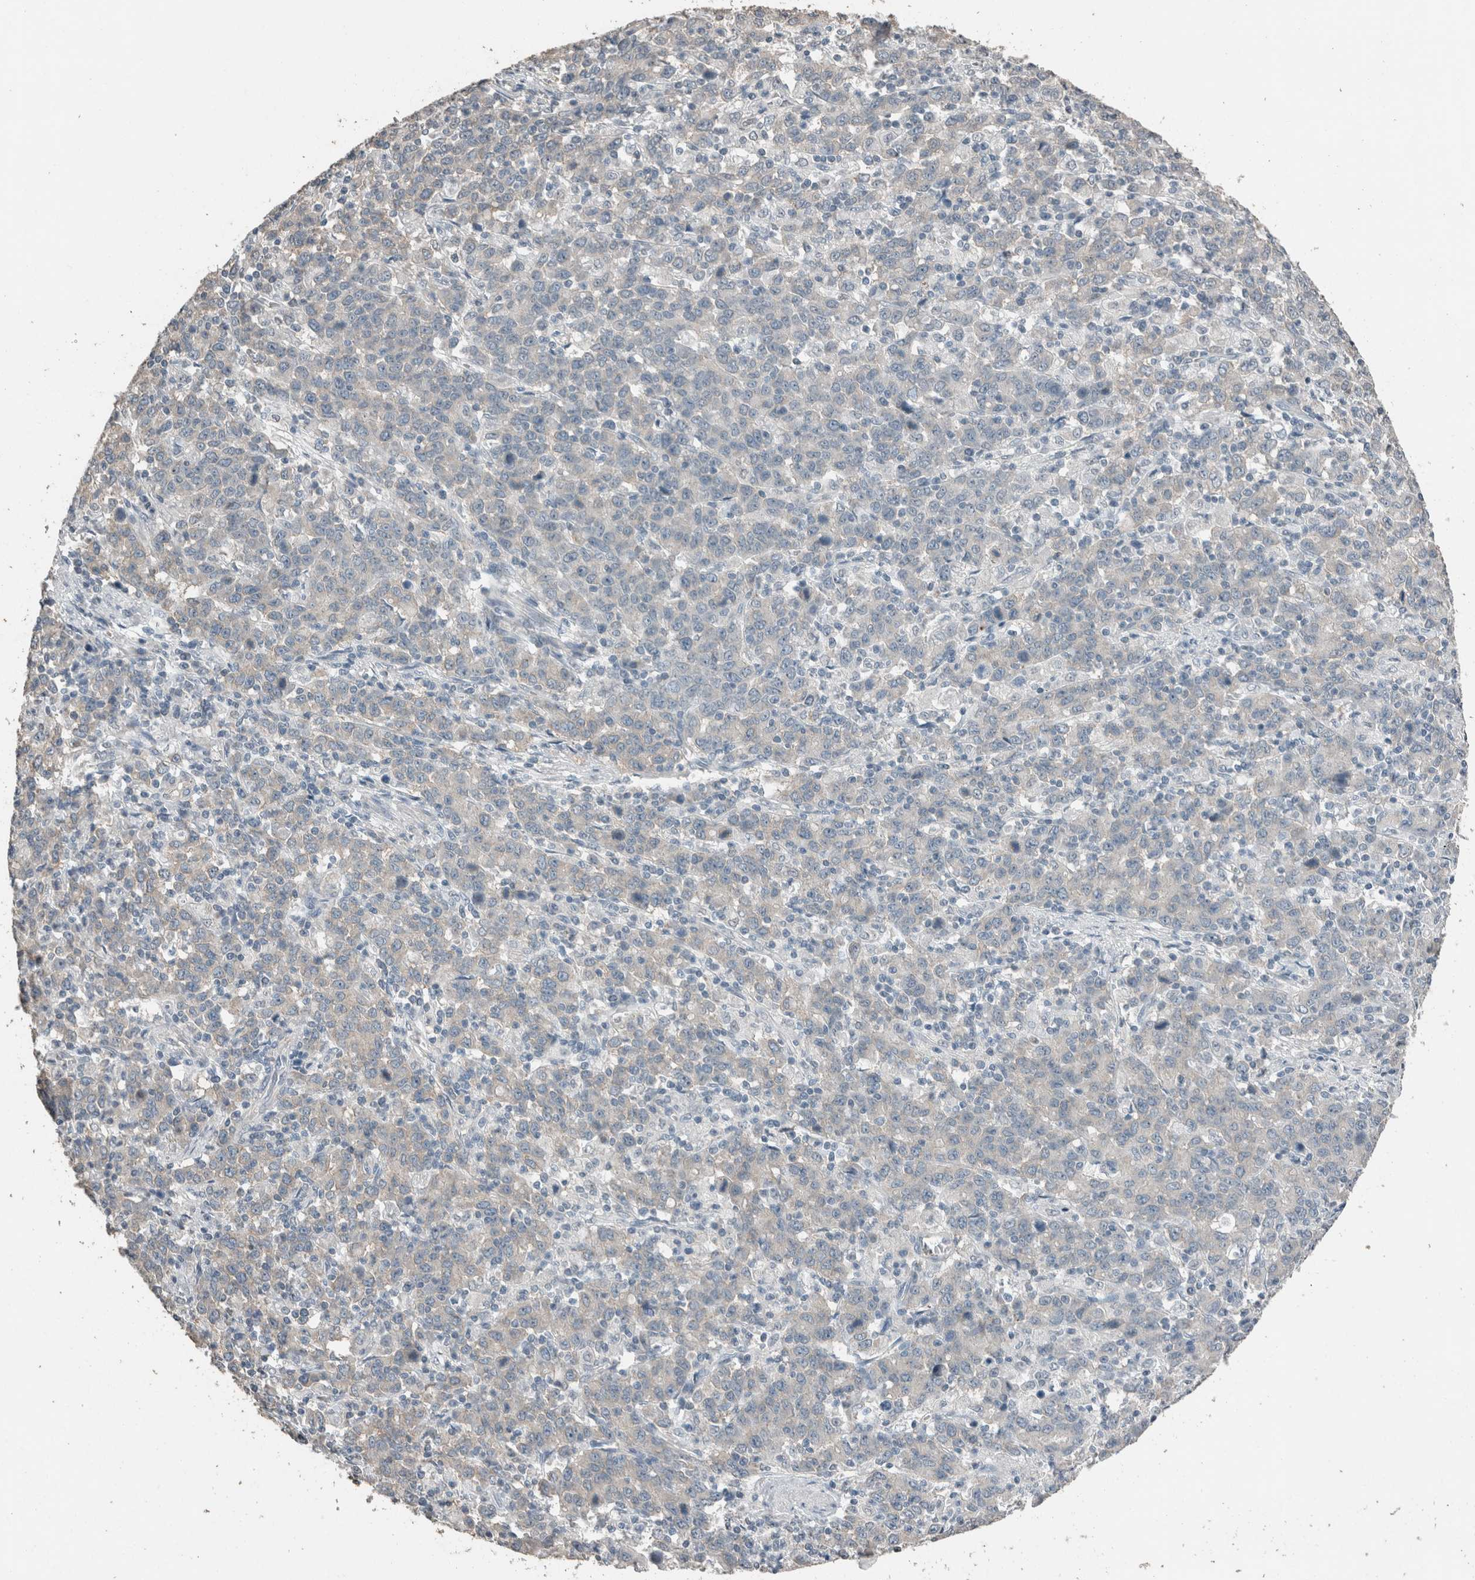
{"staining": {"intensity": "negative", "quantity": "none", "location": "none"}, "tissue": "stomach cancer", "cell_type": "Tumor cells", "image_type": "cancer", "snomed": [{"axis": "morphology", "description": "Adenocarcinoma, NOS"}, {"axis": "topography", "description": "Stomach, upper"}], "caption": "There is no significant expression in tumor cells of stomach cancer (adenocarcinoma).", "gene": "ACVR2B", "patient": {"sex": "male", "age": 69}}